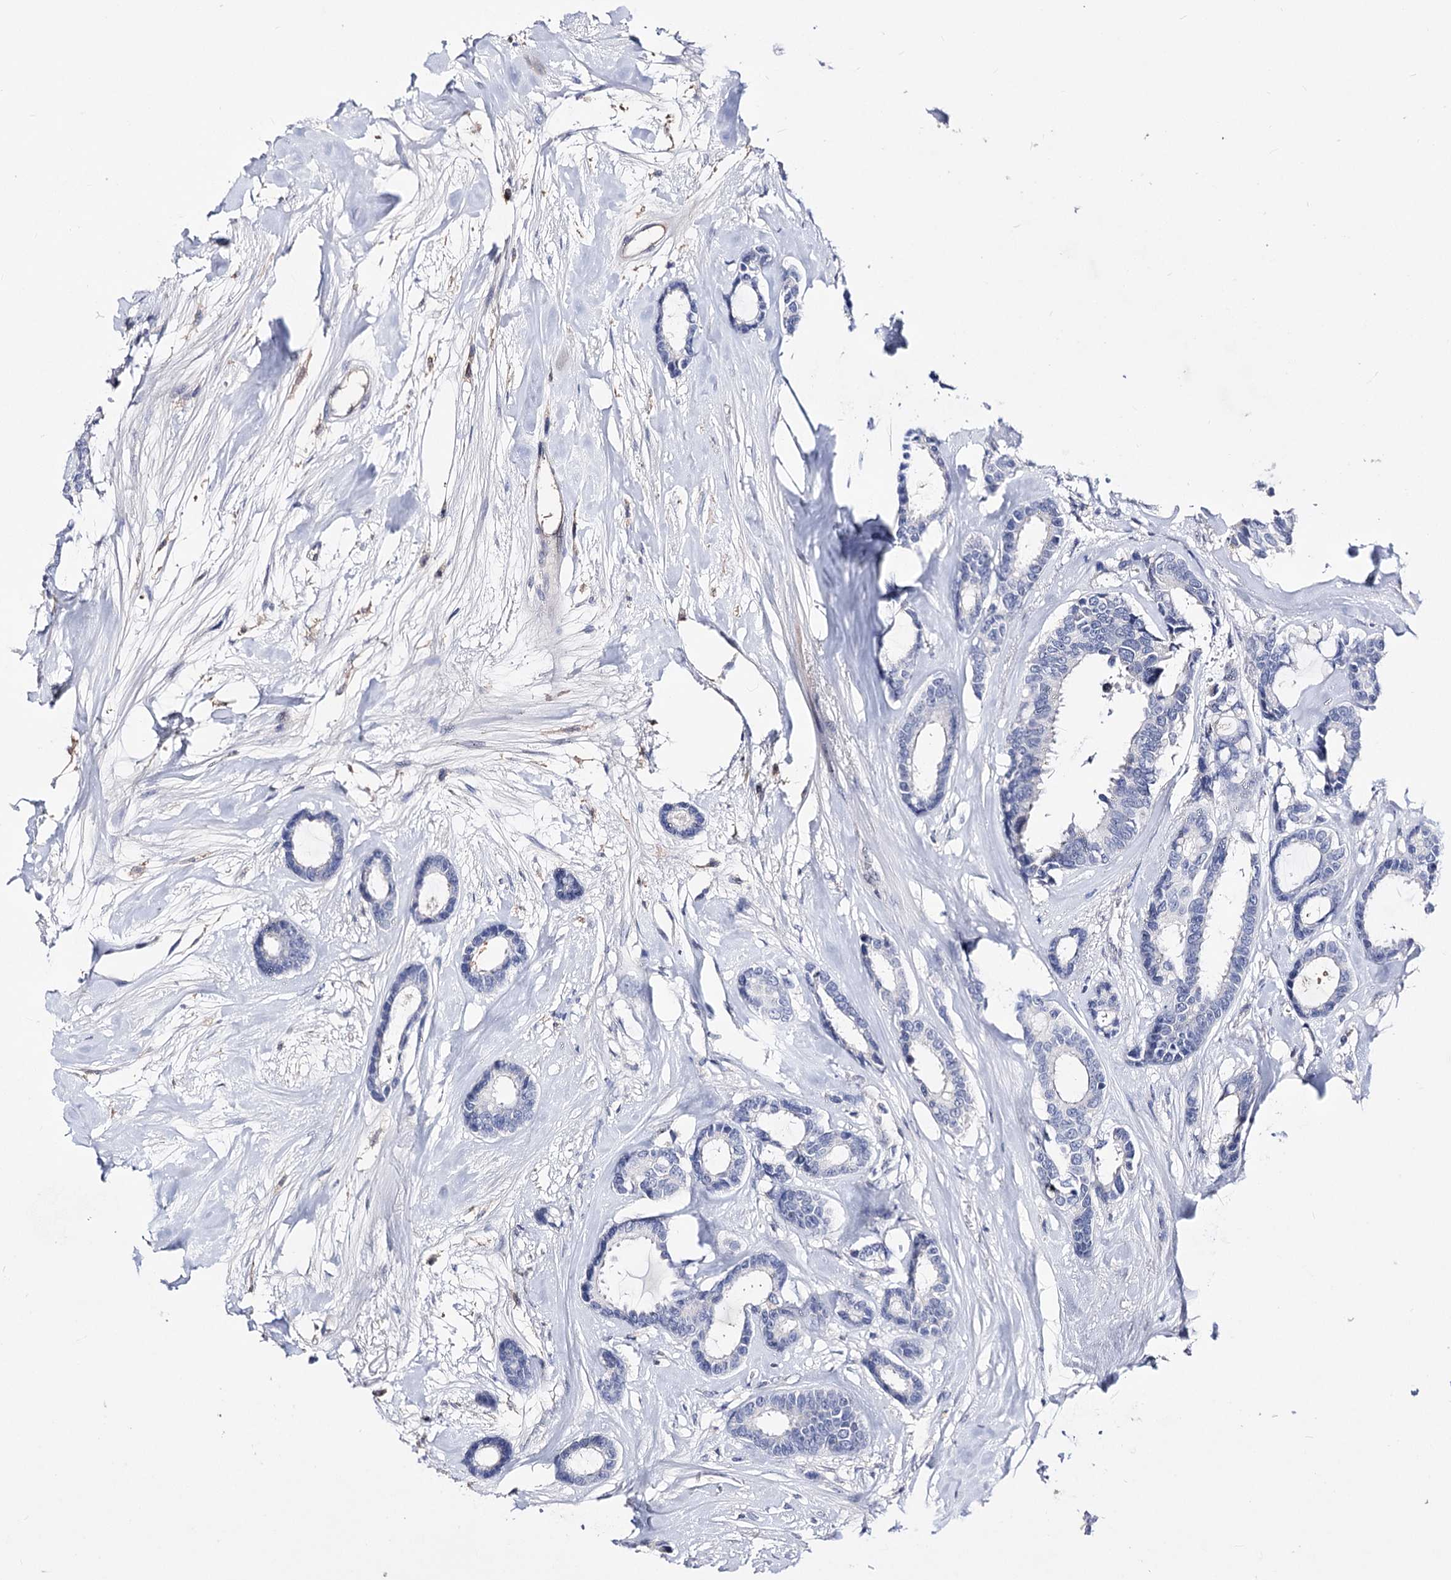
{"staining": {"intensity": "negative", "quantity": "none", "location": "none"}, "tissue": "breast cancer", "cell_type": "Tumor cells", "image_type": "cancer", "snomed": [{"axis": "morphology", "description": "Duct carcinoma"}, {"axis": "topography", "description": "Breast"}], "caption": "Tumor cells show no significant protein positivity in breast cancer.", "gene": "PCGF5", "patient": {"sex": "female", "age": 87}}